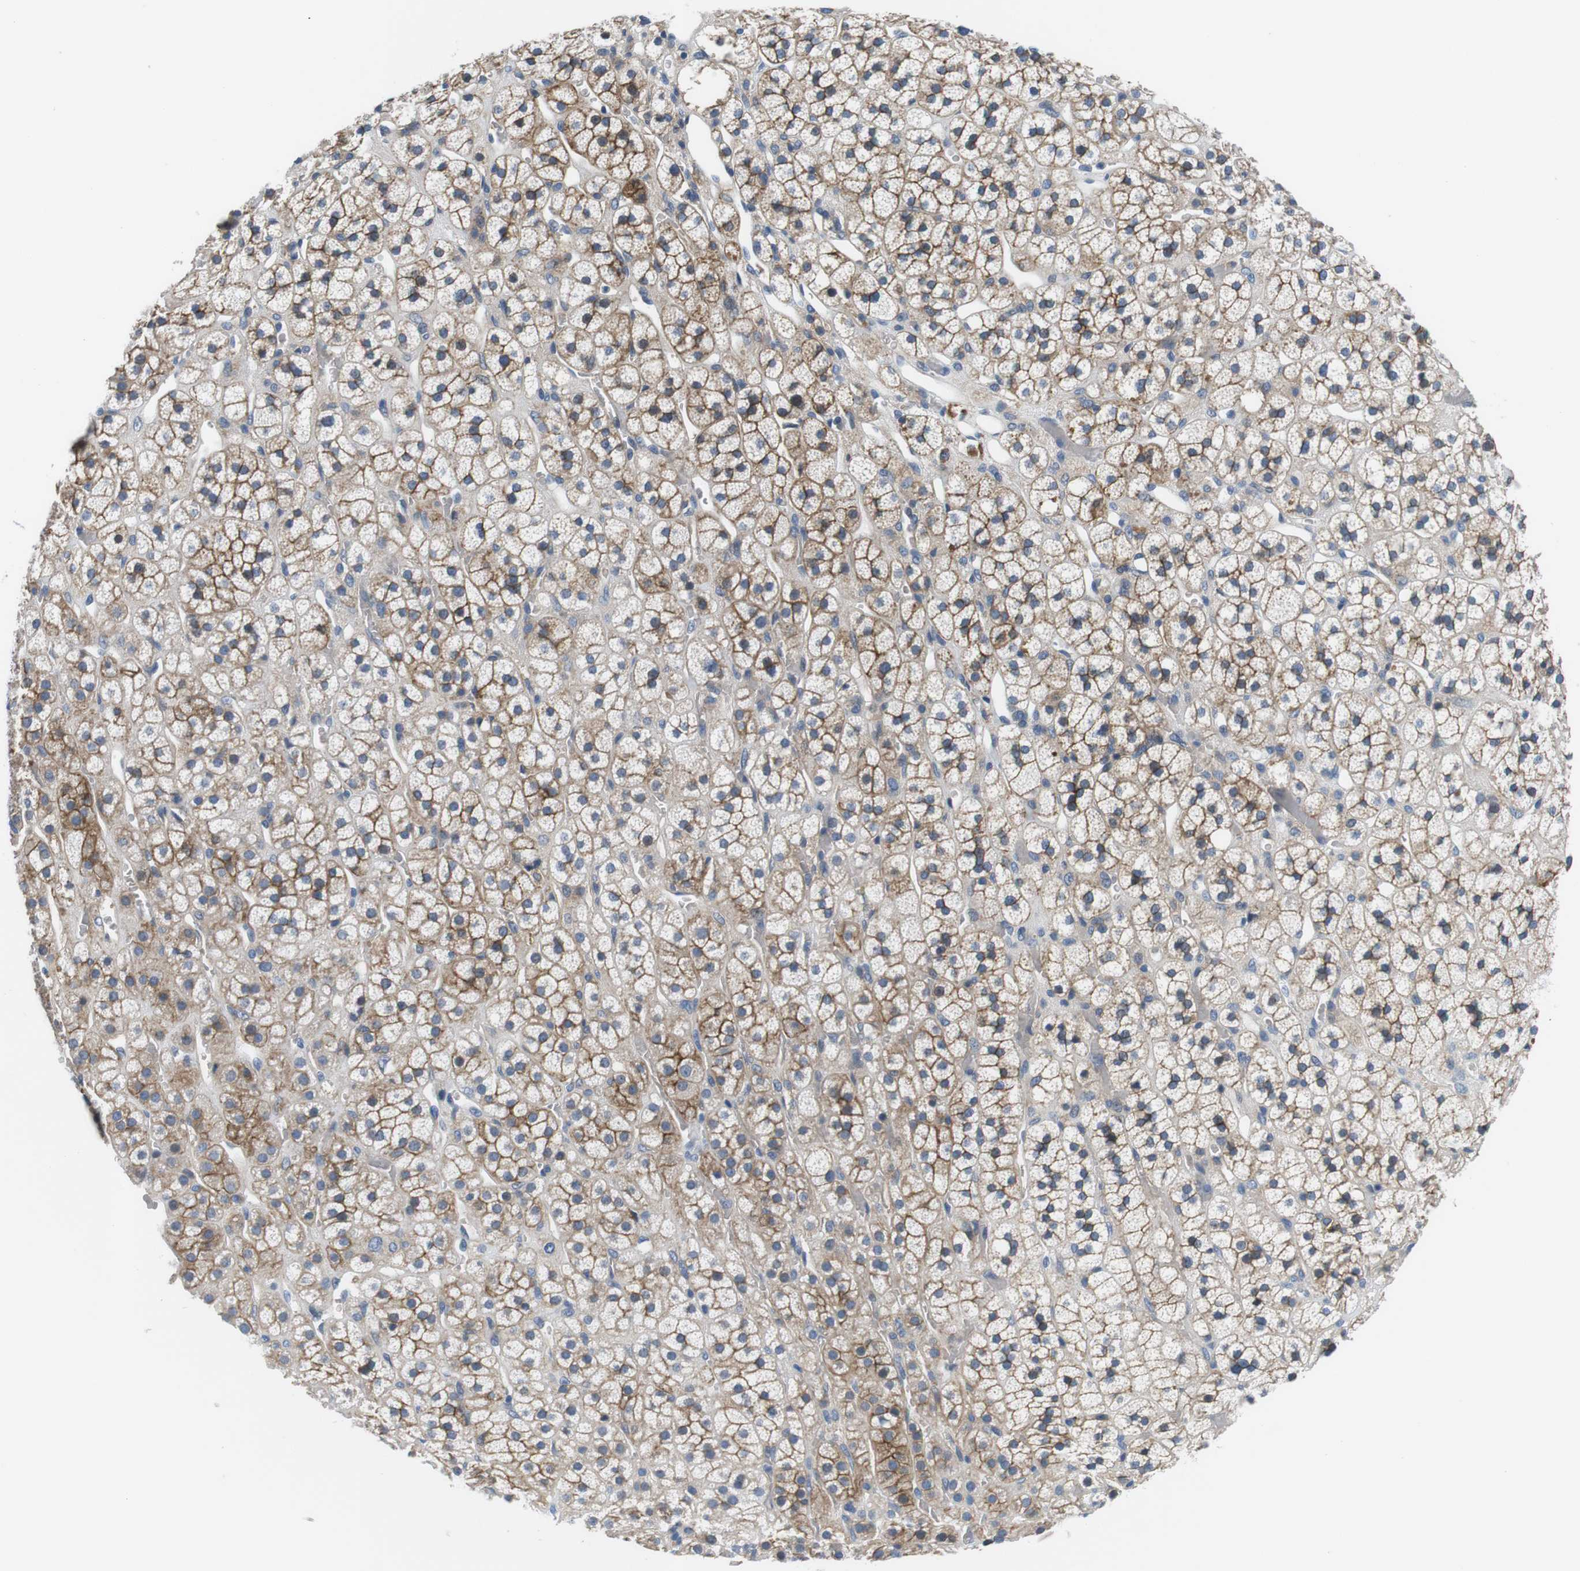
{"staining": {"intensity": "moderate", "quantity": ">75%", "location": "cytoplasmic/membranous"}, "tissue": "adrenal gland", "cell_type": "Glandular cells", "image_type": "normal", "snomed": [{"axis": "morphology", "description": "Normal tissue, NOS"}, {"axis": "topography", "description": "Adrenal gland"}], "caption": "An image showing moderate cytoplasmic/membranous staining in approximately >75% of glandular cells in unremarkable adrenal gland, as visualized by brown immunohistochemical staining.", "gene": "SLC30A1", "patient": {"sex": "male", "age": 56}}